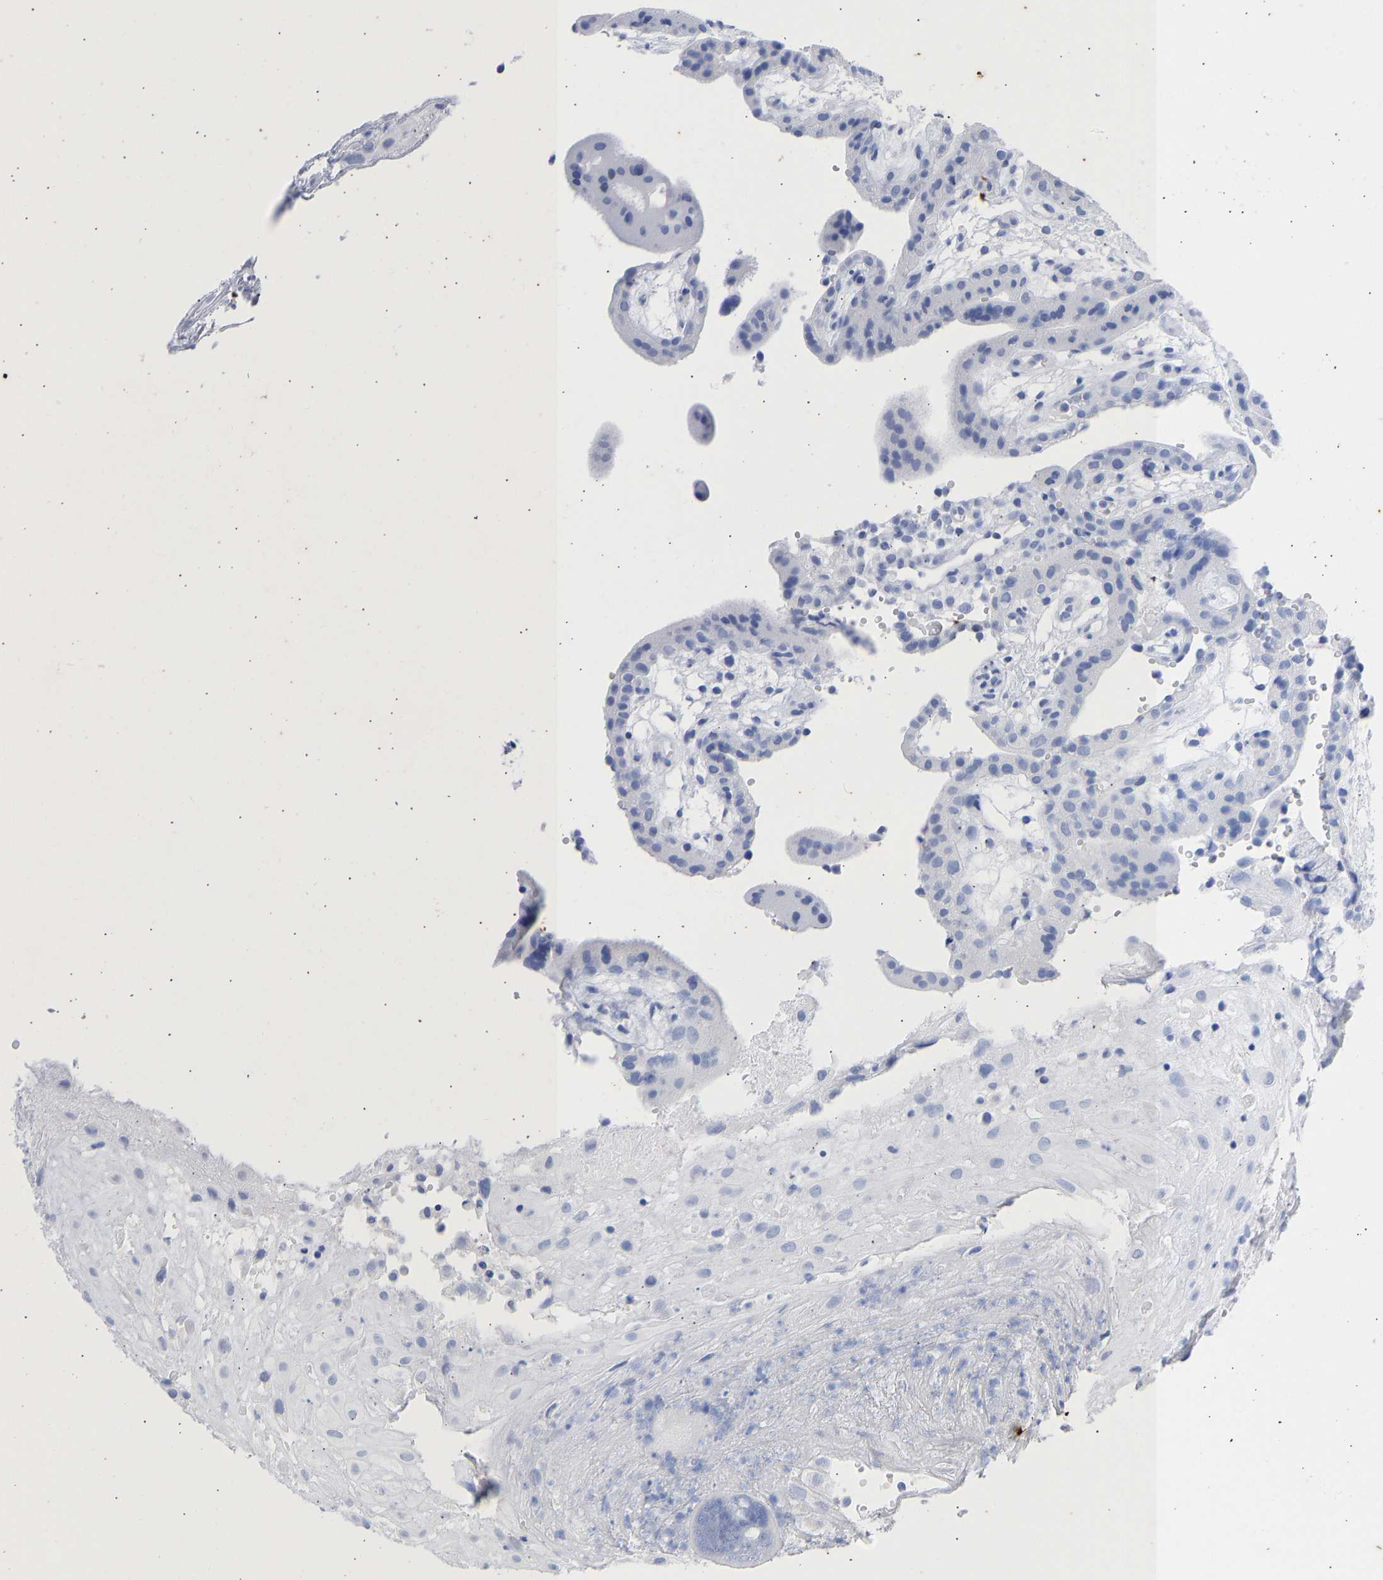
{"staining": {"intensity": "negative", "quantity": "none", "location": "none"}, "tissue": "placenta", "cell_type": "Decidual cells", "image_type": "normal", "snomed": [{"axis": "morphology", "description": "Normal tissue, NOS"}, {"axis": "topography", "description": "Placenta"}], "caption": "Immunohistochemistry histopathology image of unremarkable placenta stained for a protein (brown), which reveals no positivity in decidual cells.", "gene": "KRT1", "patient": {"sex": "female", "age": 18}}